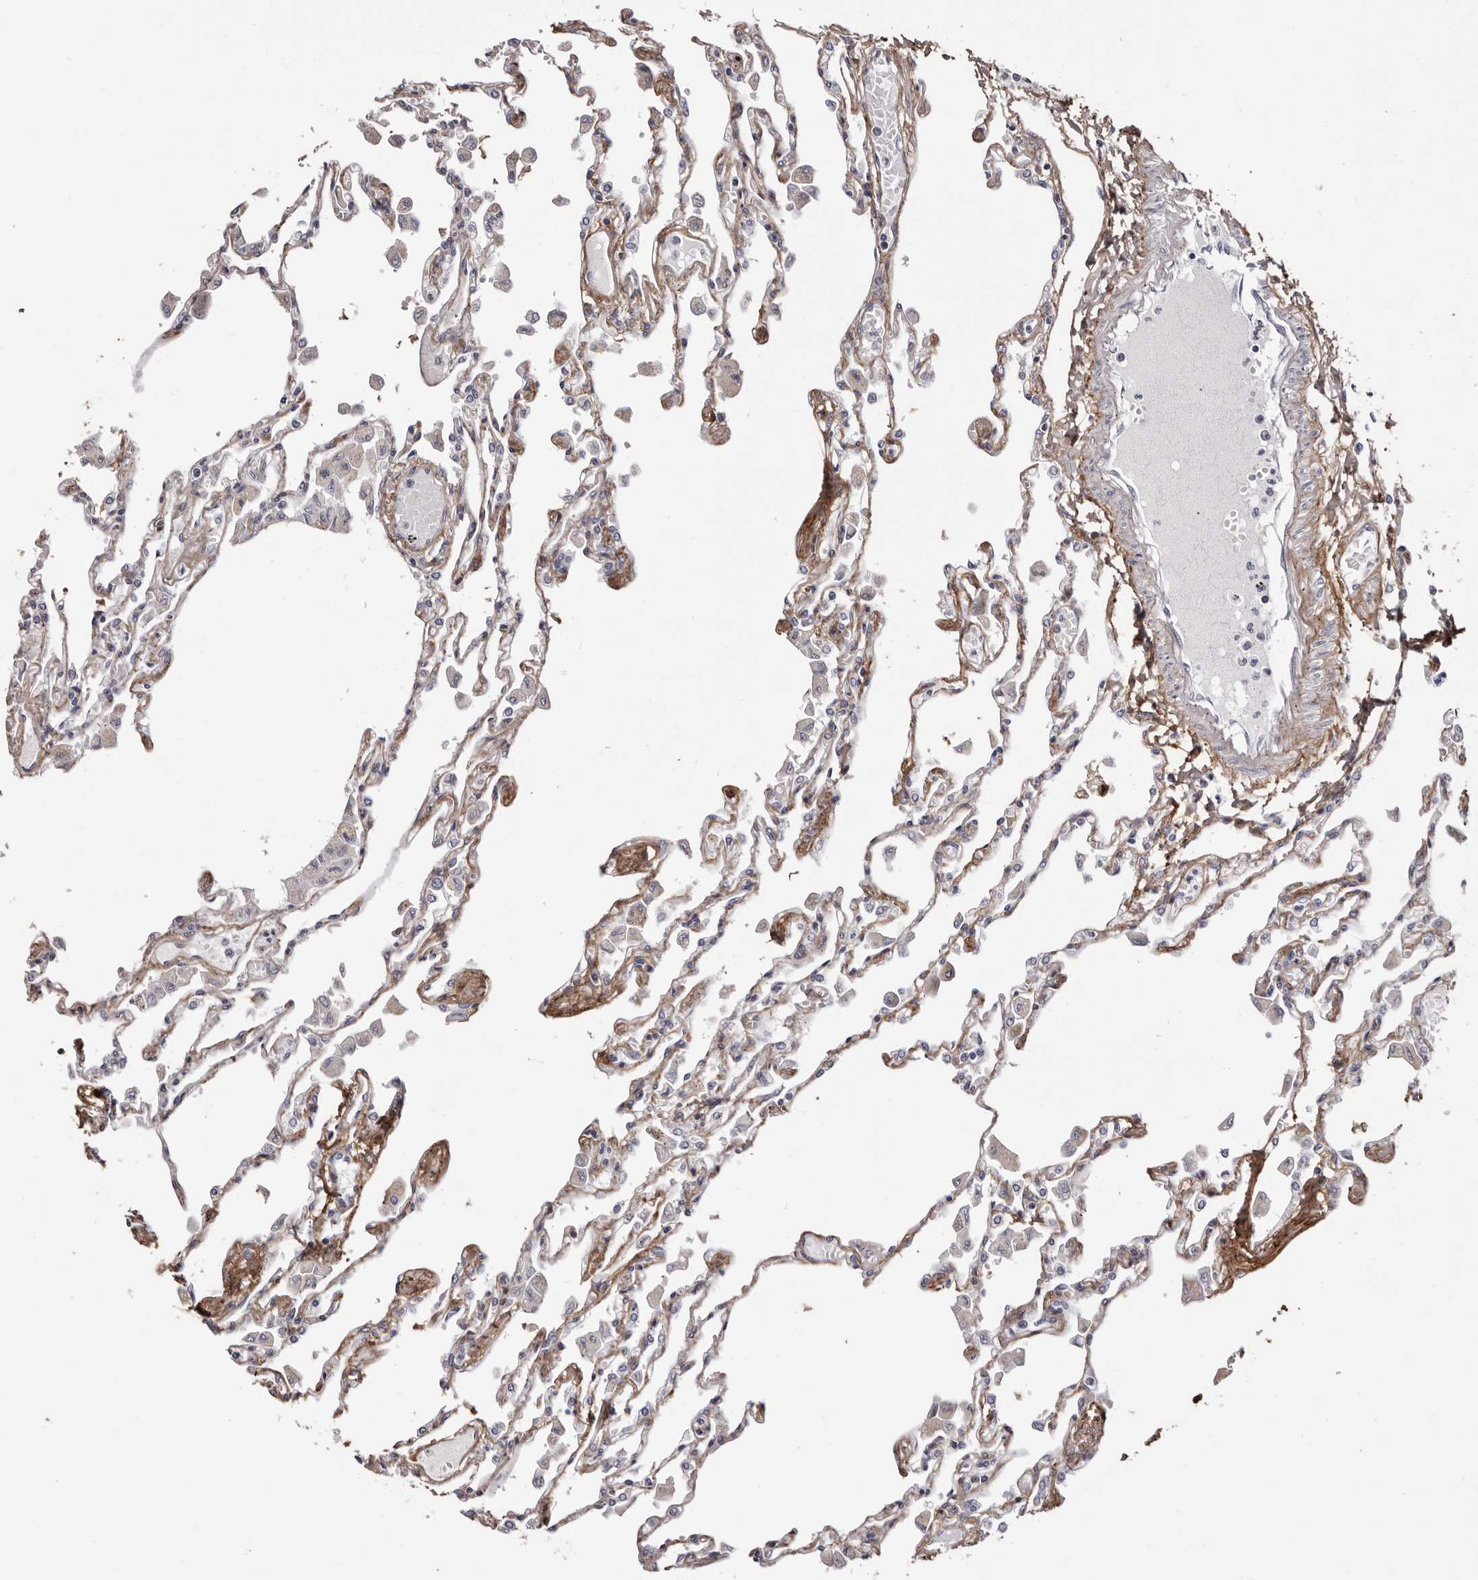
{"staining": {"intensity": "negative", "quantity": "none", "location": "none"}, "tissue": "lung", "cell_type": "Alveolar cells", "image_type": "normal", "snomed": [{"axis": "morphology", "description": "Normal tissue, NOS"}, {"axis": "topography", "description": "Bronchus"}, {"axis": "topography", "description": "Lung"}], "caption": "This is a histopathology image of IHC staining of unremarkable lung, which shows no staining in alveolar cells.", "gene": "COL6A1", "patient": {"sex": "female", "age": 49}}